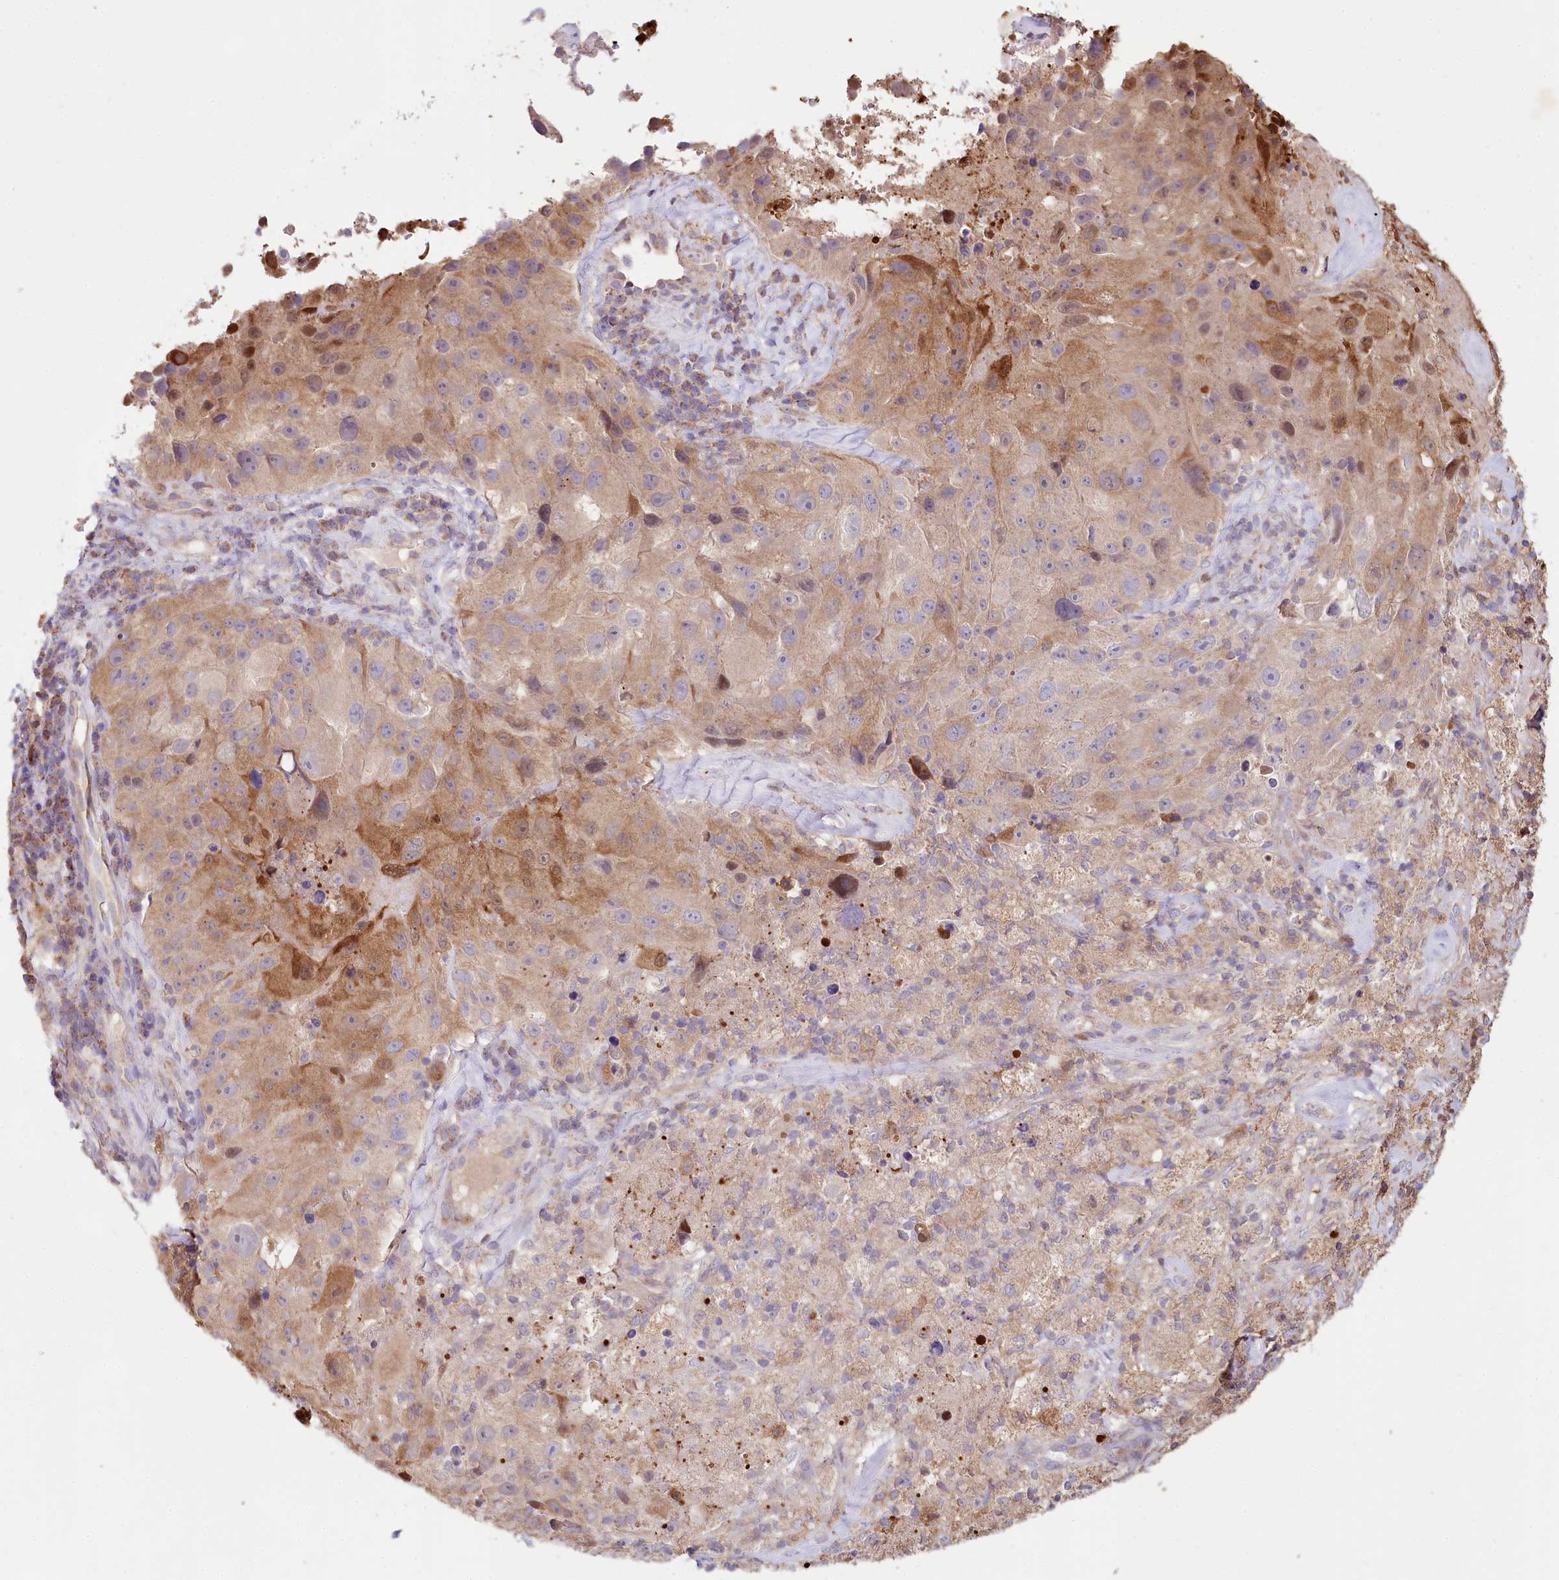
{"staining": {"intensity": "moderate", "quantity": ">75%", "location": "cytoplasmic/membranous"}, "tissue": "melanoma", "cell_type": "Tumor cells", "image_type": "cancer", "snomed": [{"axis": "morphology", "description": "Malignant melanoma, Metastatic site"}, {"axis": "topography", "description": "Lymph node"}], "caption": "DAB immunohistochemical staining of human malignant melanoma (metastatic site) displays moderate cytoplasmic/membranous protein expression in about >75% of tumor cells.", "gene": "TASOR2", "patient": {"sex": "male", "age": 62}}